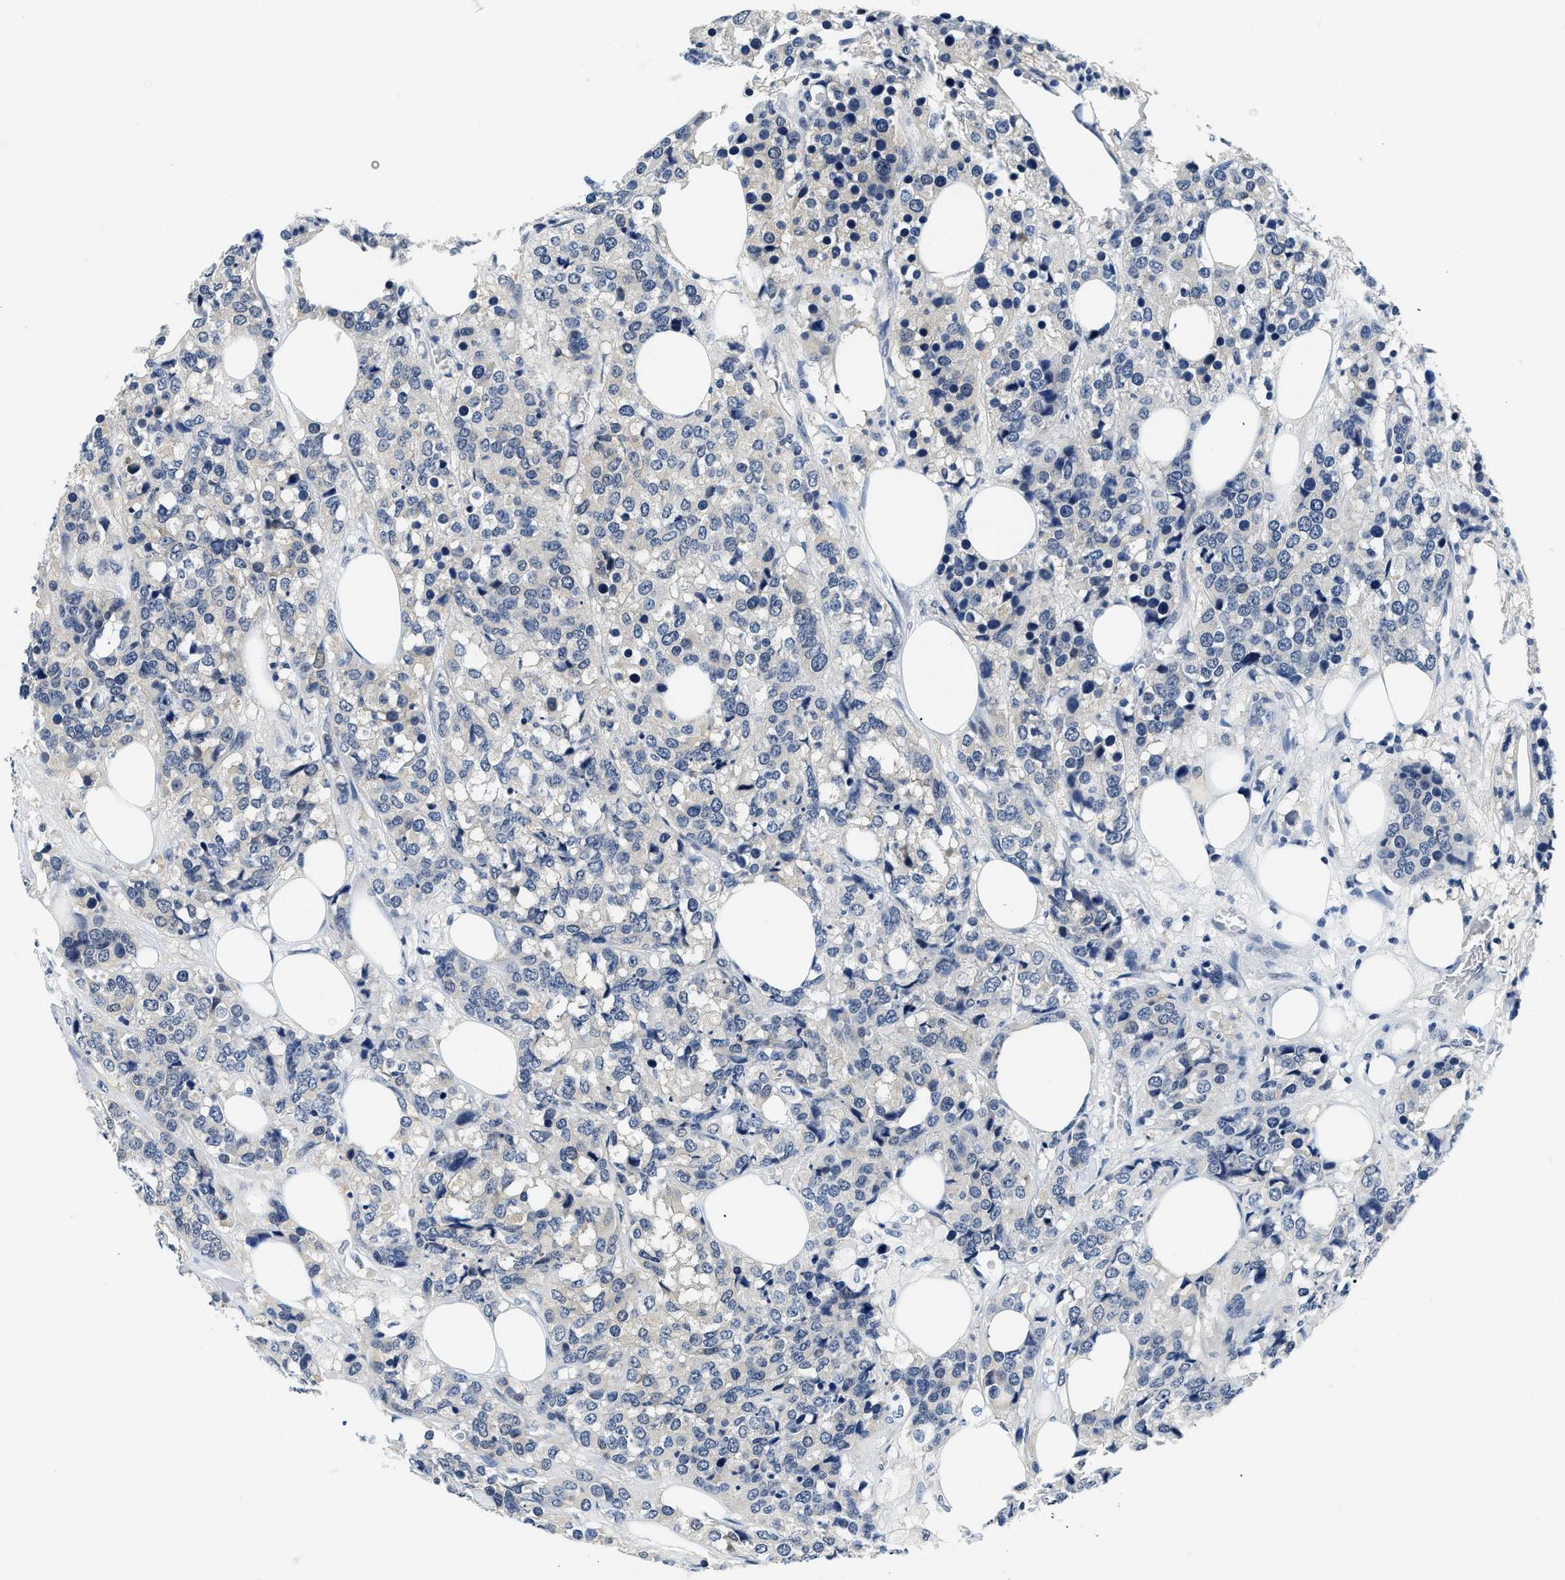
{"staining": {"intensity": "negative", "quantity": "none", "location": "none"}, "tissue": "breast cancer", "cell_type": "Tumor cells", "image_type": "cancer", "snomed": [{"axis": "morphology", "description": "Lobular carcinoma"}, {"axis": "topography", "description": "Breast"}], "caption": "Lobular carcinoma (breast) was stained to show a protein in brown. There is no significant staining in tumor cells.", "gene": "SMAD4", "patient": {"sex": "female", "age": 59}}